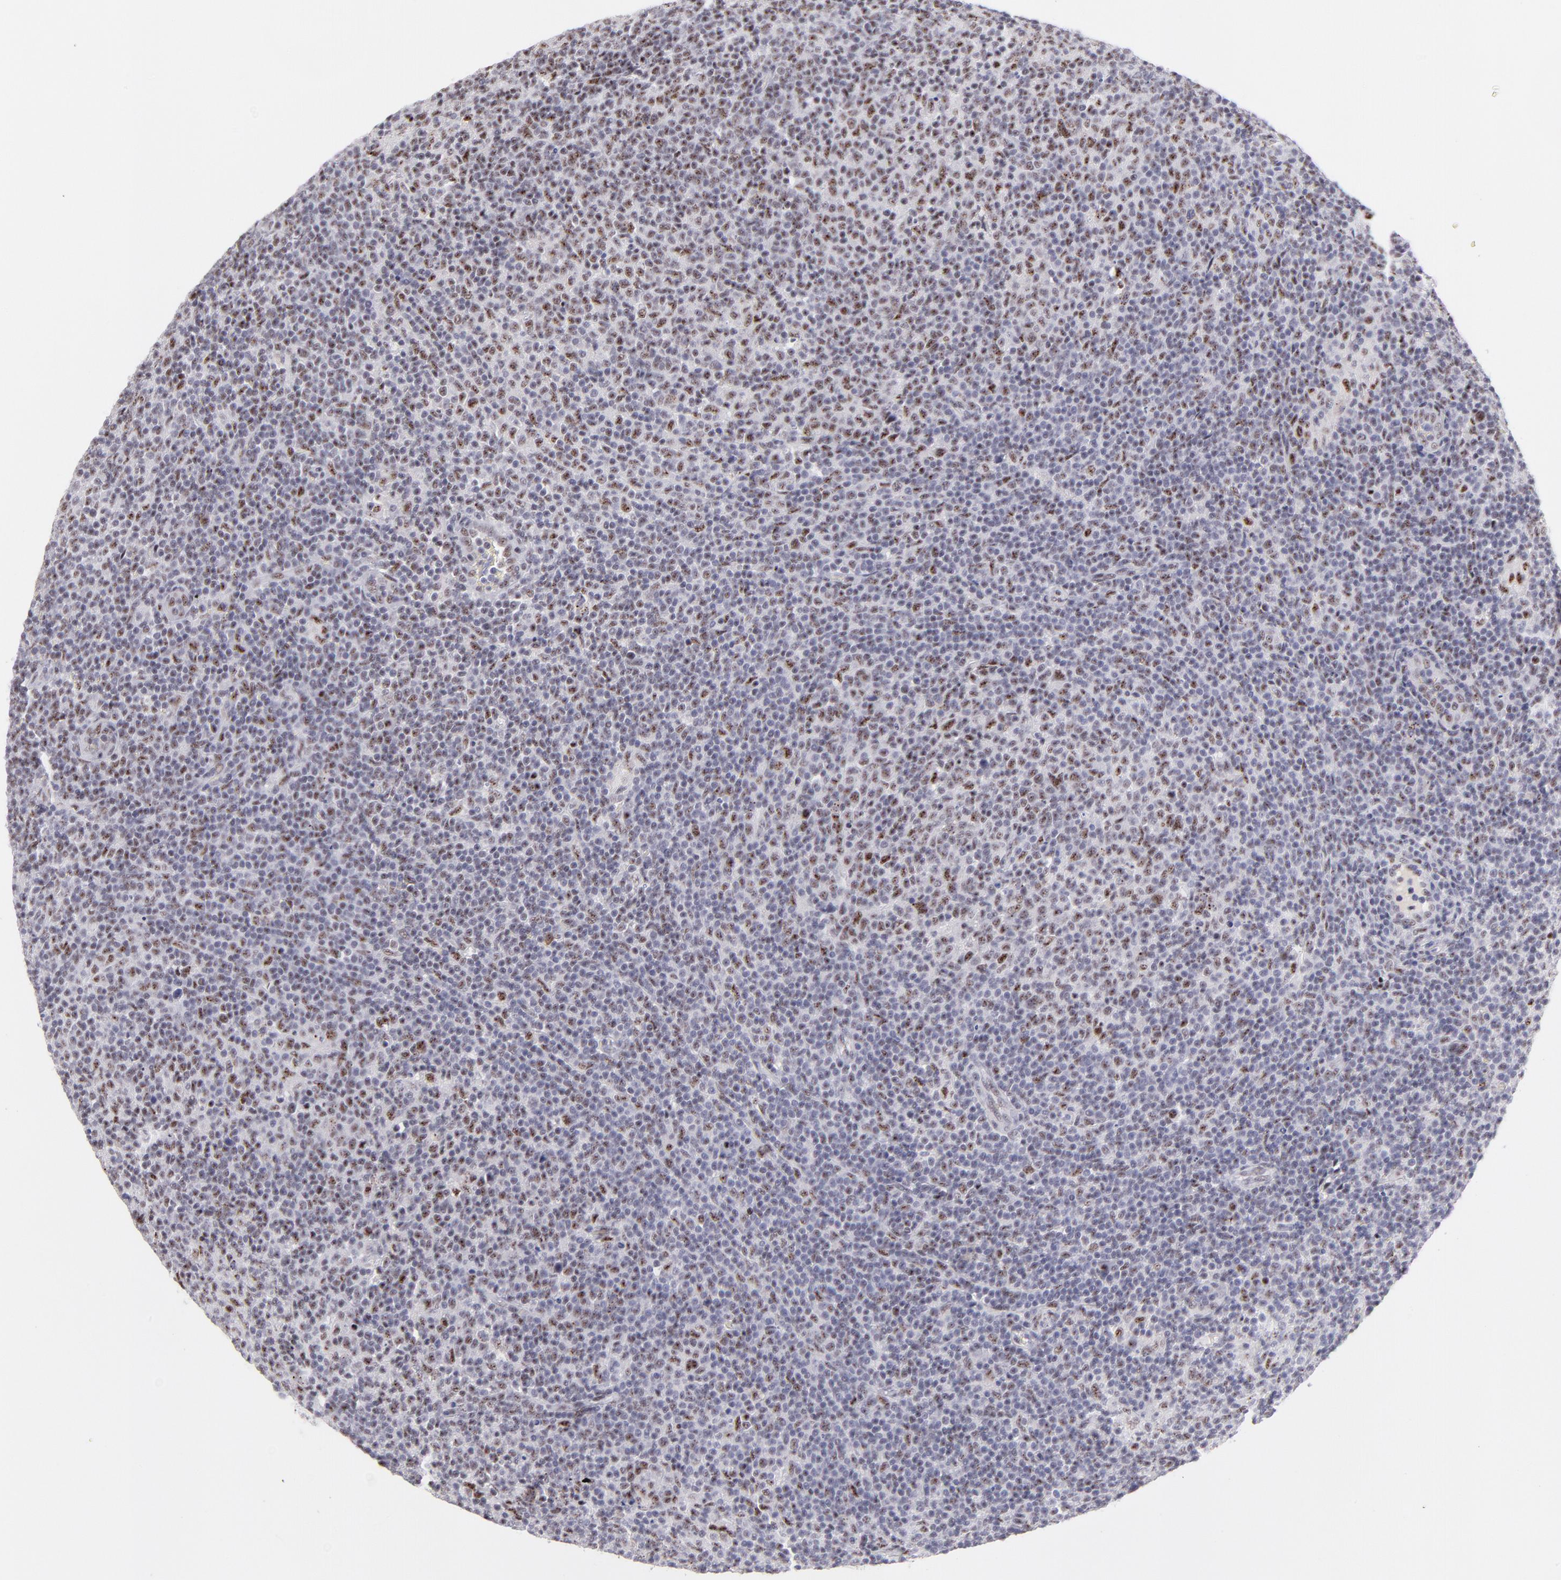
{"staining": {"intensity": "moderate", "quantity": "25%-75%", "location": "nuclear"}, "tissue": "lymphoma", "cell_type": "Tumor cells", "image_type": "cancer", "snomed": [{"axis": "morphology", "description": "Malignant lymphoma, non-Hodgkin's type, Low grade"}, {"axis": "topography", "description": "Lymph node"}], "caption": "Immunohistochemical staining of low-grade malignant lymphoma, non-Hodgkin's type reveals medium levels of moderate nuclear protein staining in about 25%-75% of tumor cells.", "gene": "CDC25C", "patient": {"sex": "male", "age": 70}}